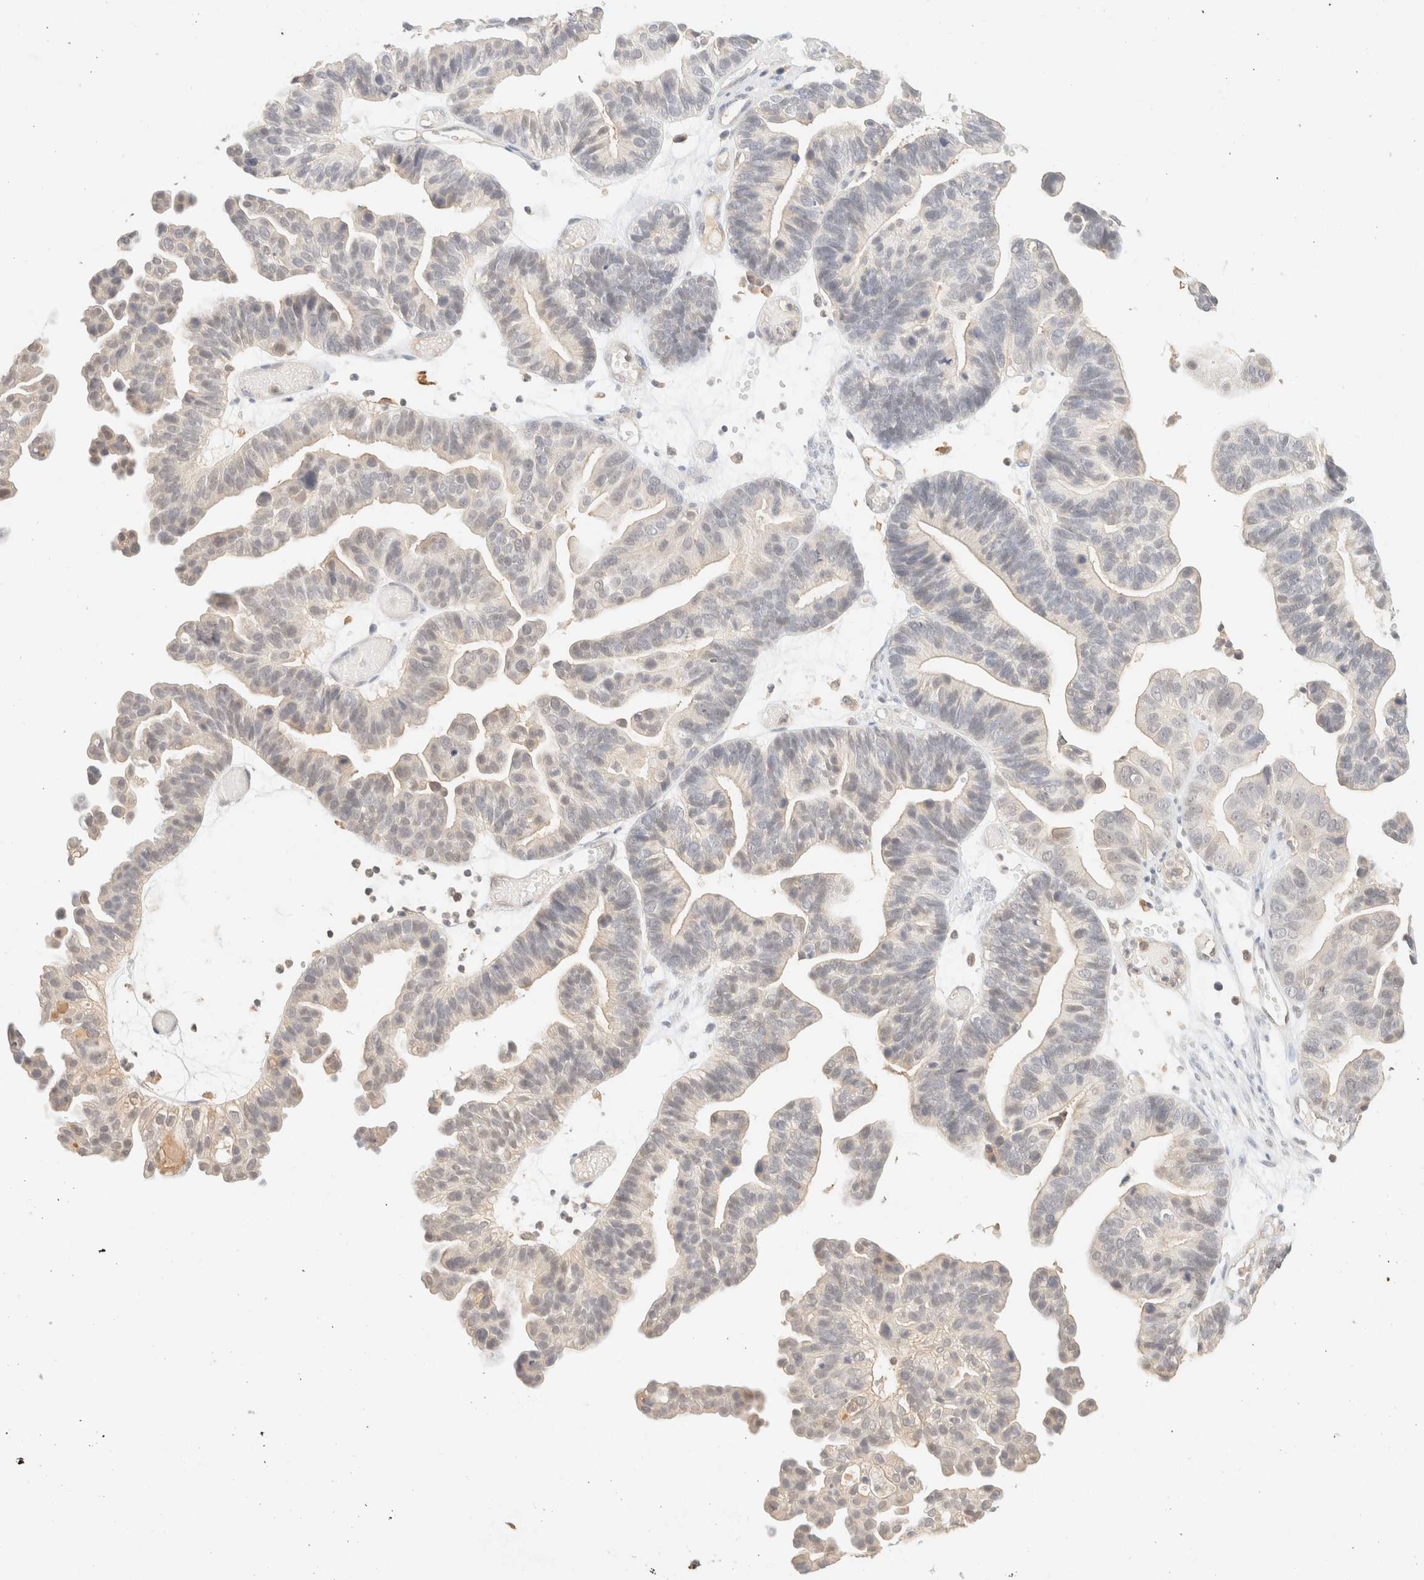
{"staining": {"intensity": "negative", "quantity": "none", "location": "none"}, "tissue": "ovarian cancer", "cell_type": "Tumor cells", "image_type": "cancer", "snomed": [{"axis": "morphology", "description": "Cystadenocarcinoma, serous, NOS"}, {"axis": "topography", "description": "Ovary"}], "caption": "IHC histopathology image of neoplastic tissue: ovarian cancer stained with DAB demonstrates no significant protein staining in tumor cells.", "gene": "TIMD4", "patient": {"sex": "female", "age": 56}}